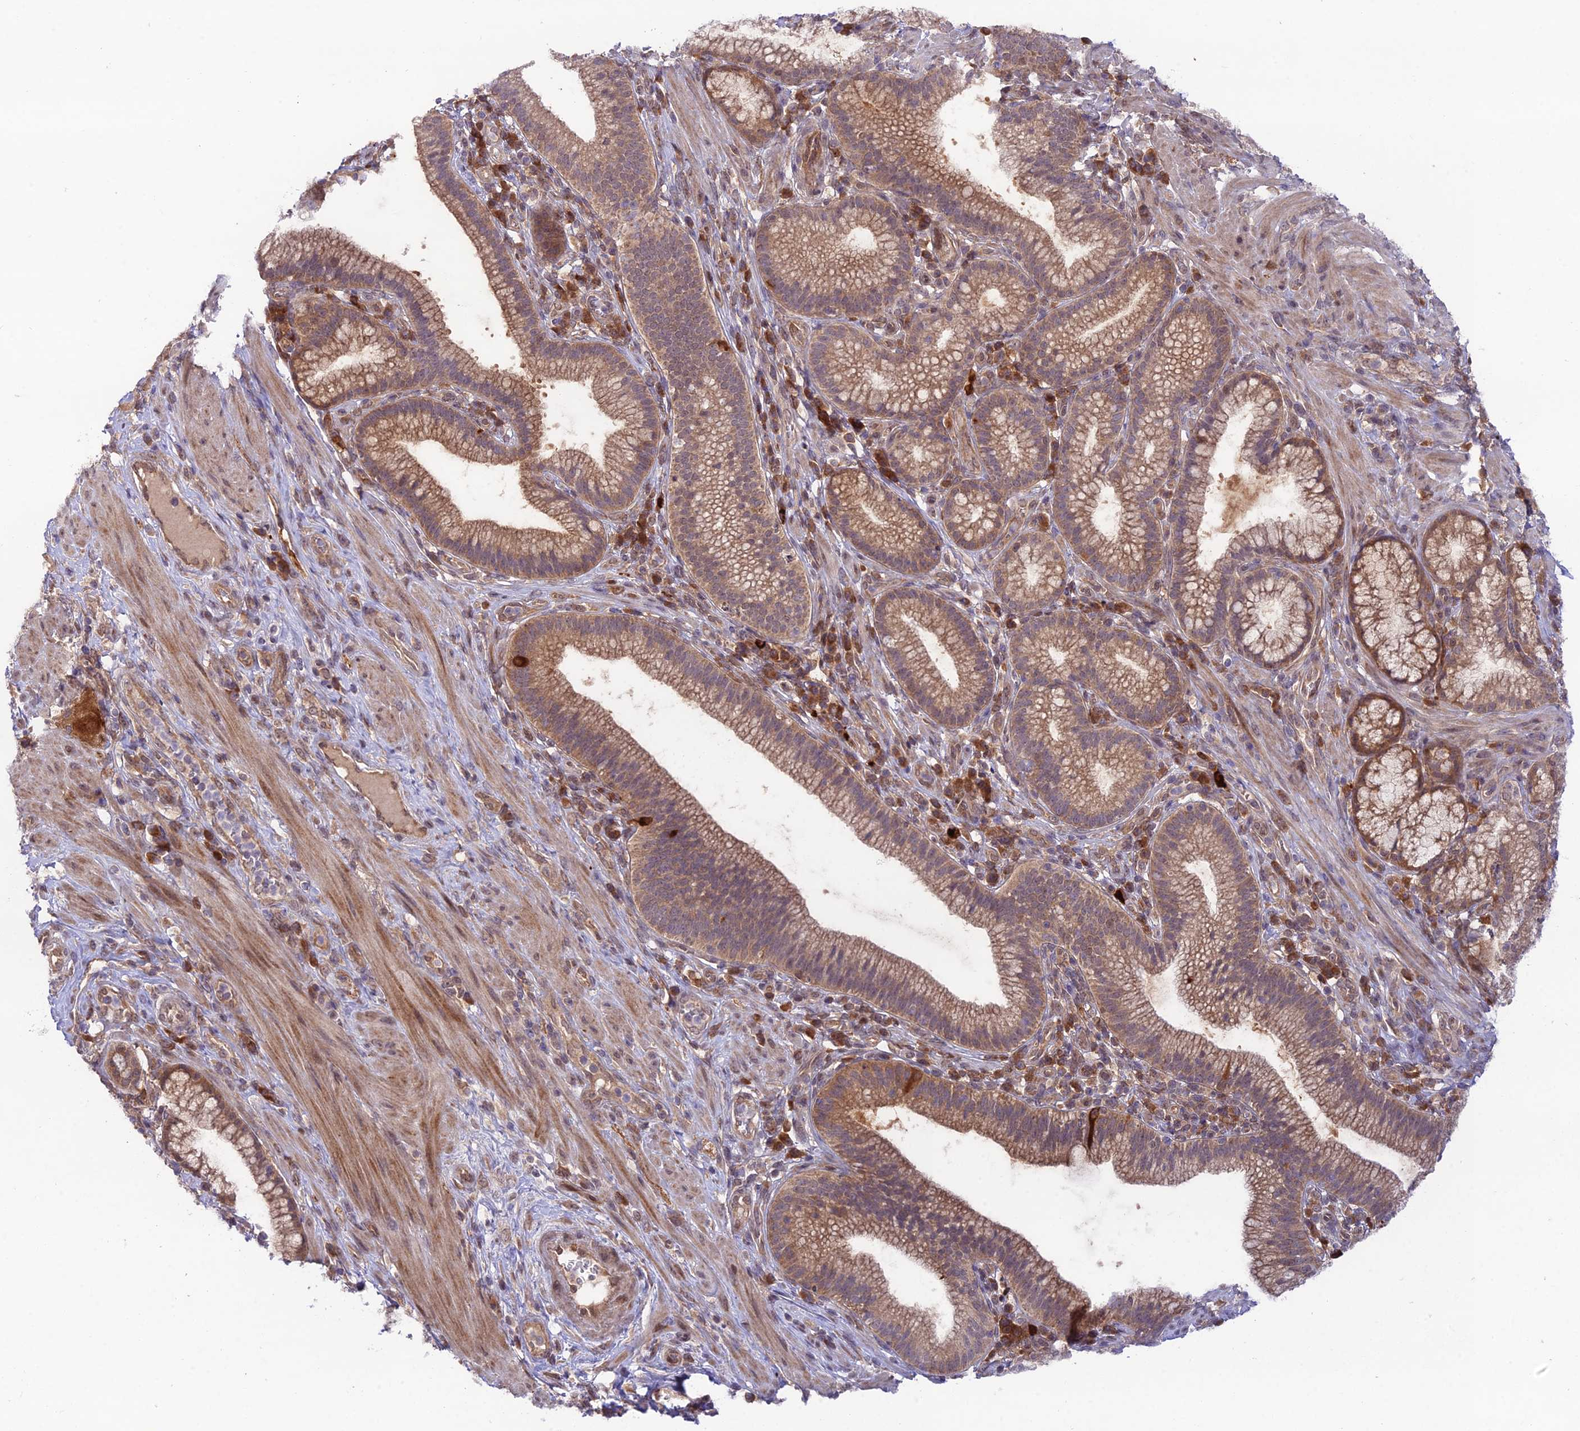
{"staining": {"intensity": "moderate", "quantity": ">75%", "location": "cytoplasmic/membranous"}, "tissue": "pancreatic cancer", "cell_type": "Tumor cells", "image_type": "cancer", "snomed": [{"axis": "morphology", "description": "Adenocarcinoma, NOS"}, {"axis": "topography", "description": "Pancreas"}], "caption": "Immunohistochemistry (IHC) of pancreatic cancer shows medium levels of moderate cytoplasmic/membranous staining in about >75% of tumor cells.", "gene": "TRIM40", "patient": {"sex": "male", "age": 72}}